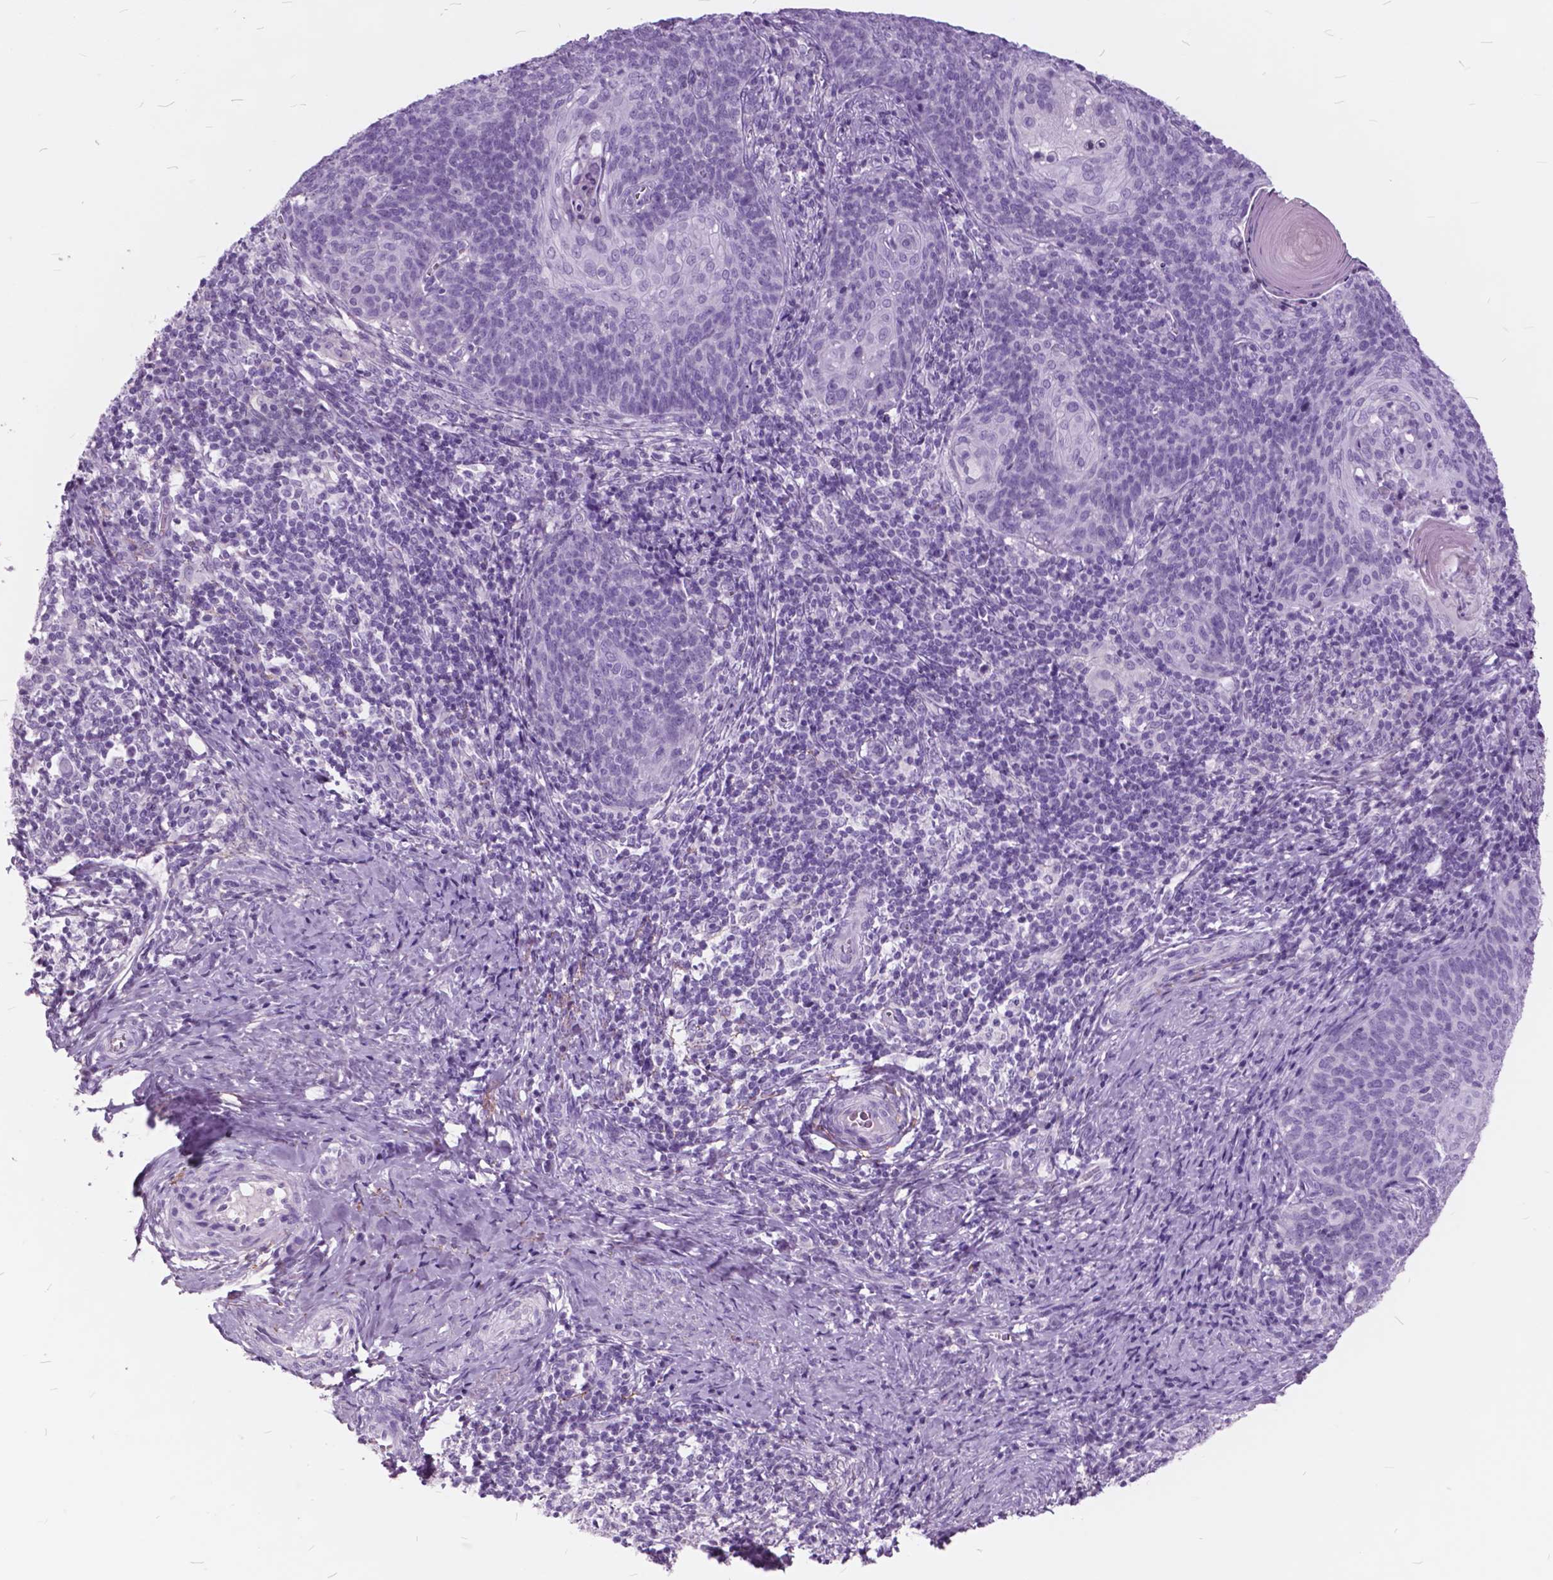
{"staining": {"intensity": "negative", "quantity": "none", "location": "none"}, "tissue": "cervical cancer", "cell_type": "Tumor cells", "image_type": "cancer", "snomed": [{"axis": "morphology", "description": "Normal tissue, NOS"}, {"axis": "morphology", "description": "Squamous cell carcinoma, NOS"}, {"axis": "topography", "description": "Cervix"}], "caption": "IHC histopathology image of neoplastic tissue: cervical cancer (squamous cell carcinoma) stained with DAB shows no significant protein positivity in tumor cells.", "gene": "GDF9", "patient": {"sex": "female", "age": 39}}